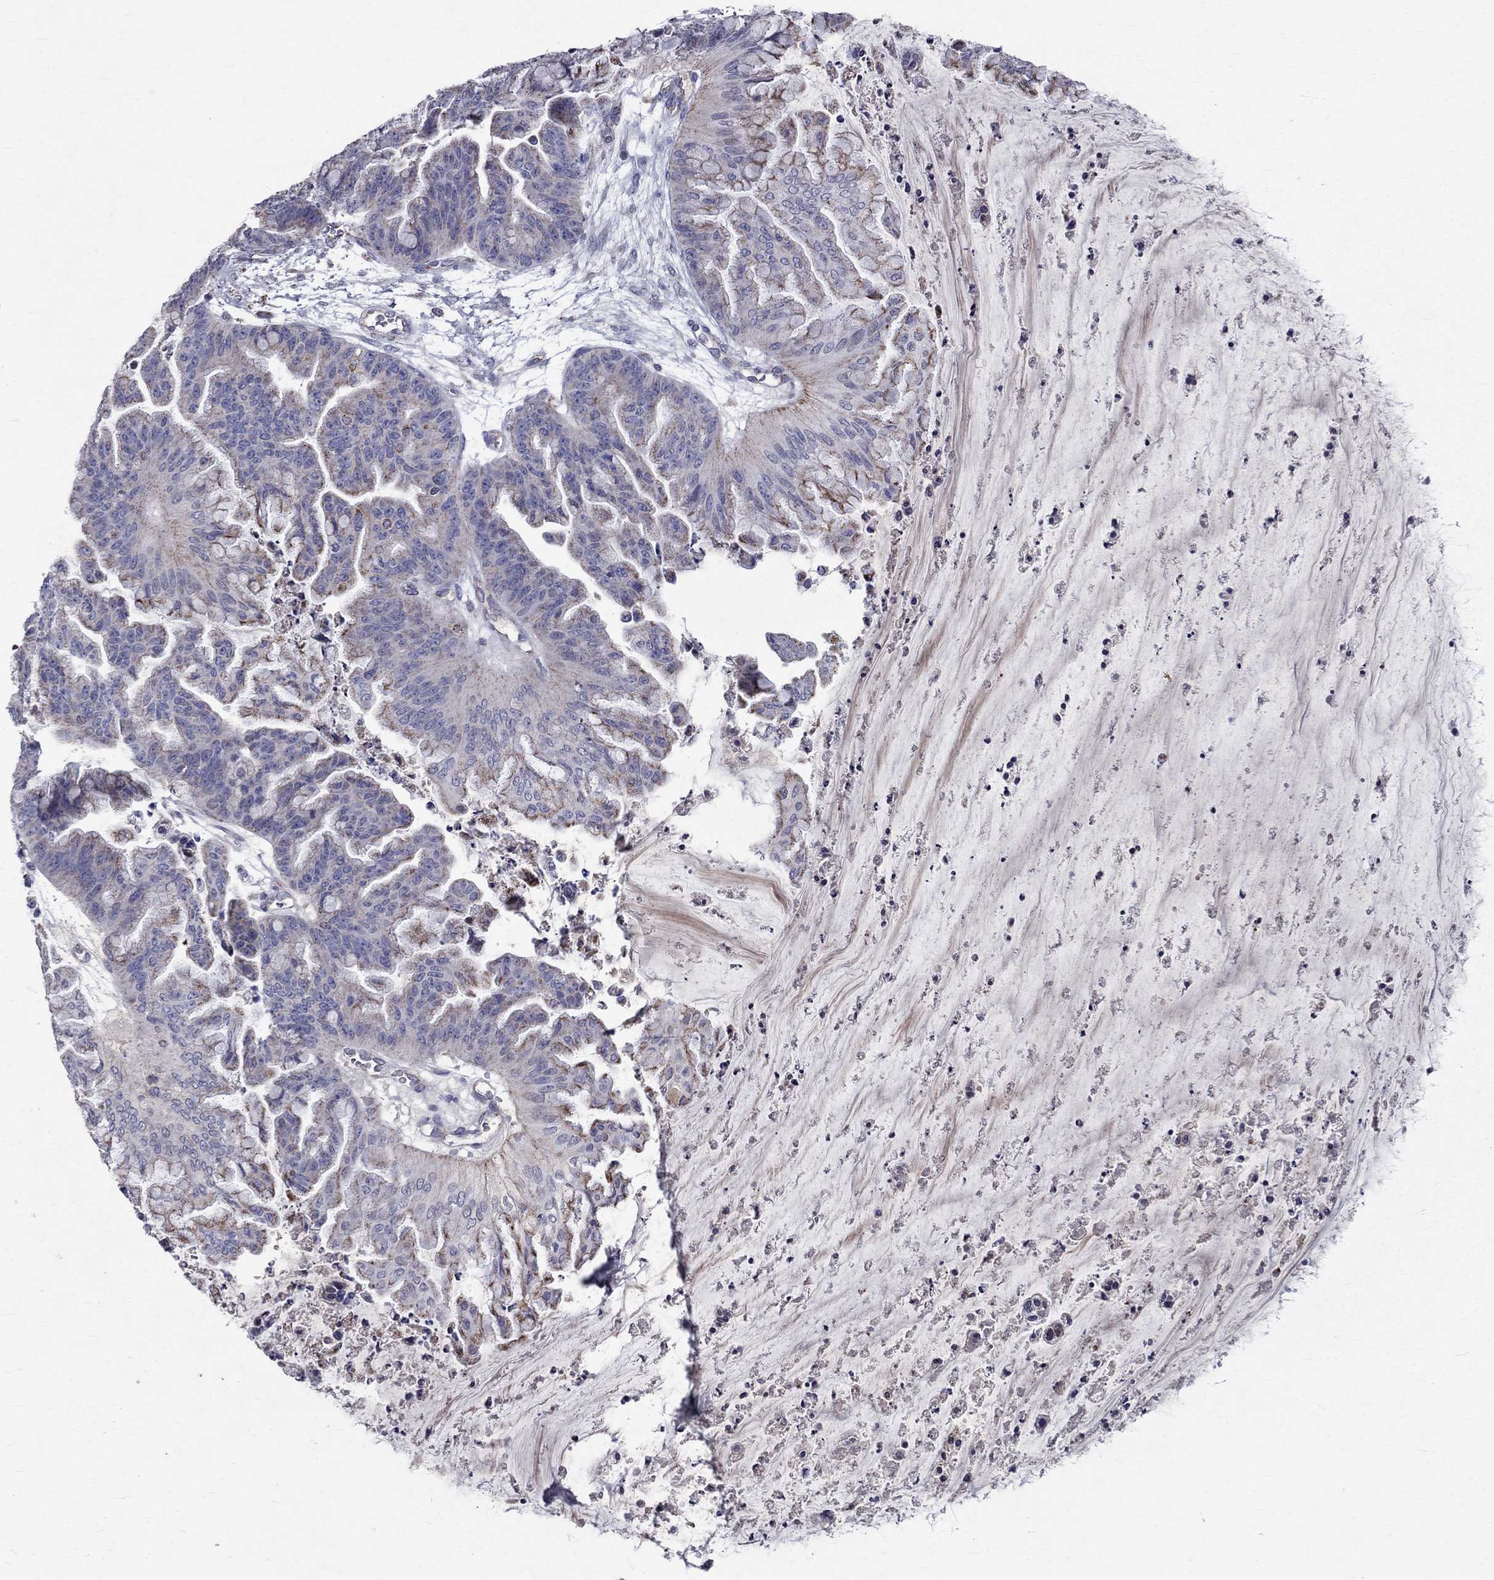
{"staining": {"intensity": "negative", "quantity": "none", "location": "none"}, "tissue": "ovarian cancer", "cell_type": "Tumor cells", "image_type": "cancer", "snomed": [{"axis": "morphology", "description": "Cystadenocarcinoma, mucinous, NOS"}, {"axis": "topography", "description": "Ovary"}], "caption": "Immunohistochemistry (IHC) image of human ovarian cancer stained for a protein (brown), which exhibits no staining in tumor cells.", "gene": "SLC4A10", "patient": {"sex": "female", "age": 67}}